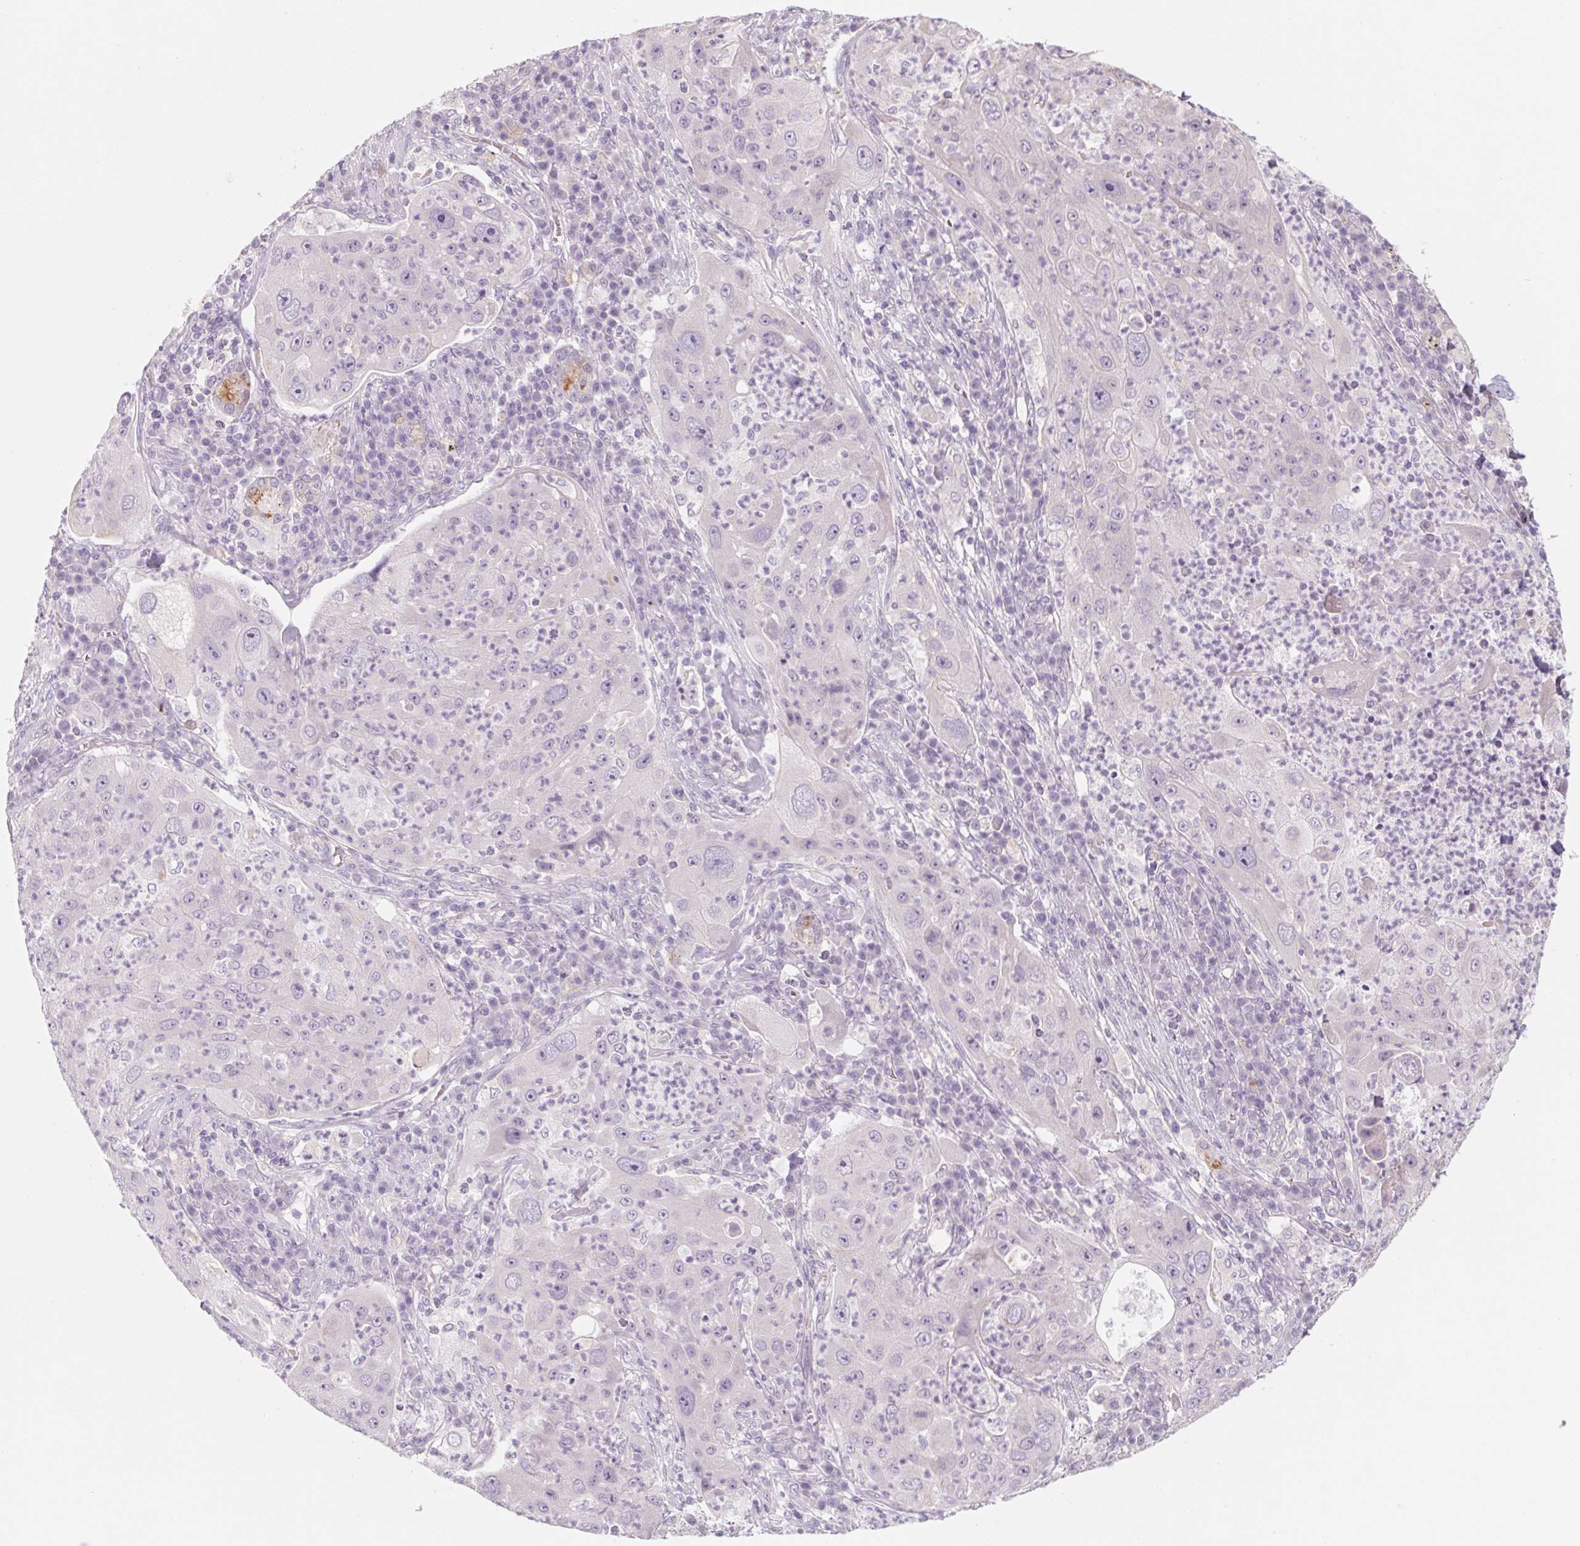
{"staining": {"intensity": "negative", "quantity": "none", "location": "none"}, "tissue": "lung cancer", "cell_type": "Tumor cells", "image_type": "cancer", "snomed": [{"axis": "morphology", "description": "Squamous cell carcinoma, NOS"}, {"axis": "topography", "description": "Lung"}], "caption": "High magnification brightfield microscopy of lung squamous cell carcinoma stained with DAB (brown) and counterstained with hematoxylin (blue): tumor cells show no significant staining. The staining is performed using DAB brown chromogen with nuclei counter-stained in using hematoxylin.", "gene": "POU1F1", "patient": {"sex": "female", "age": 59}}